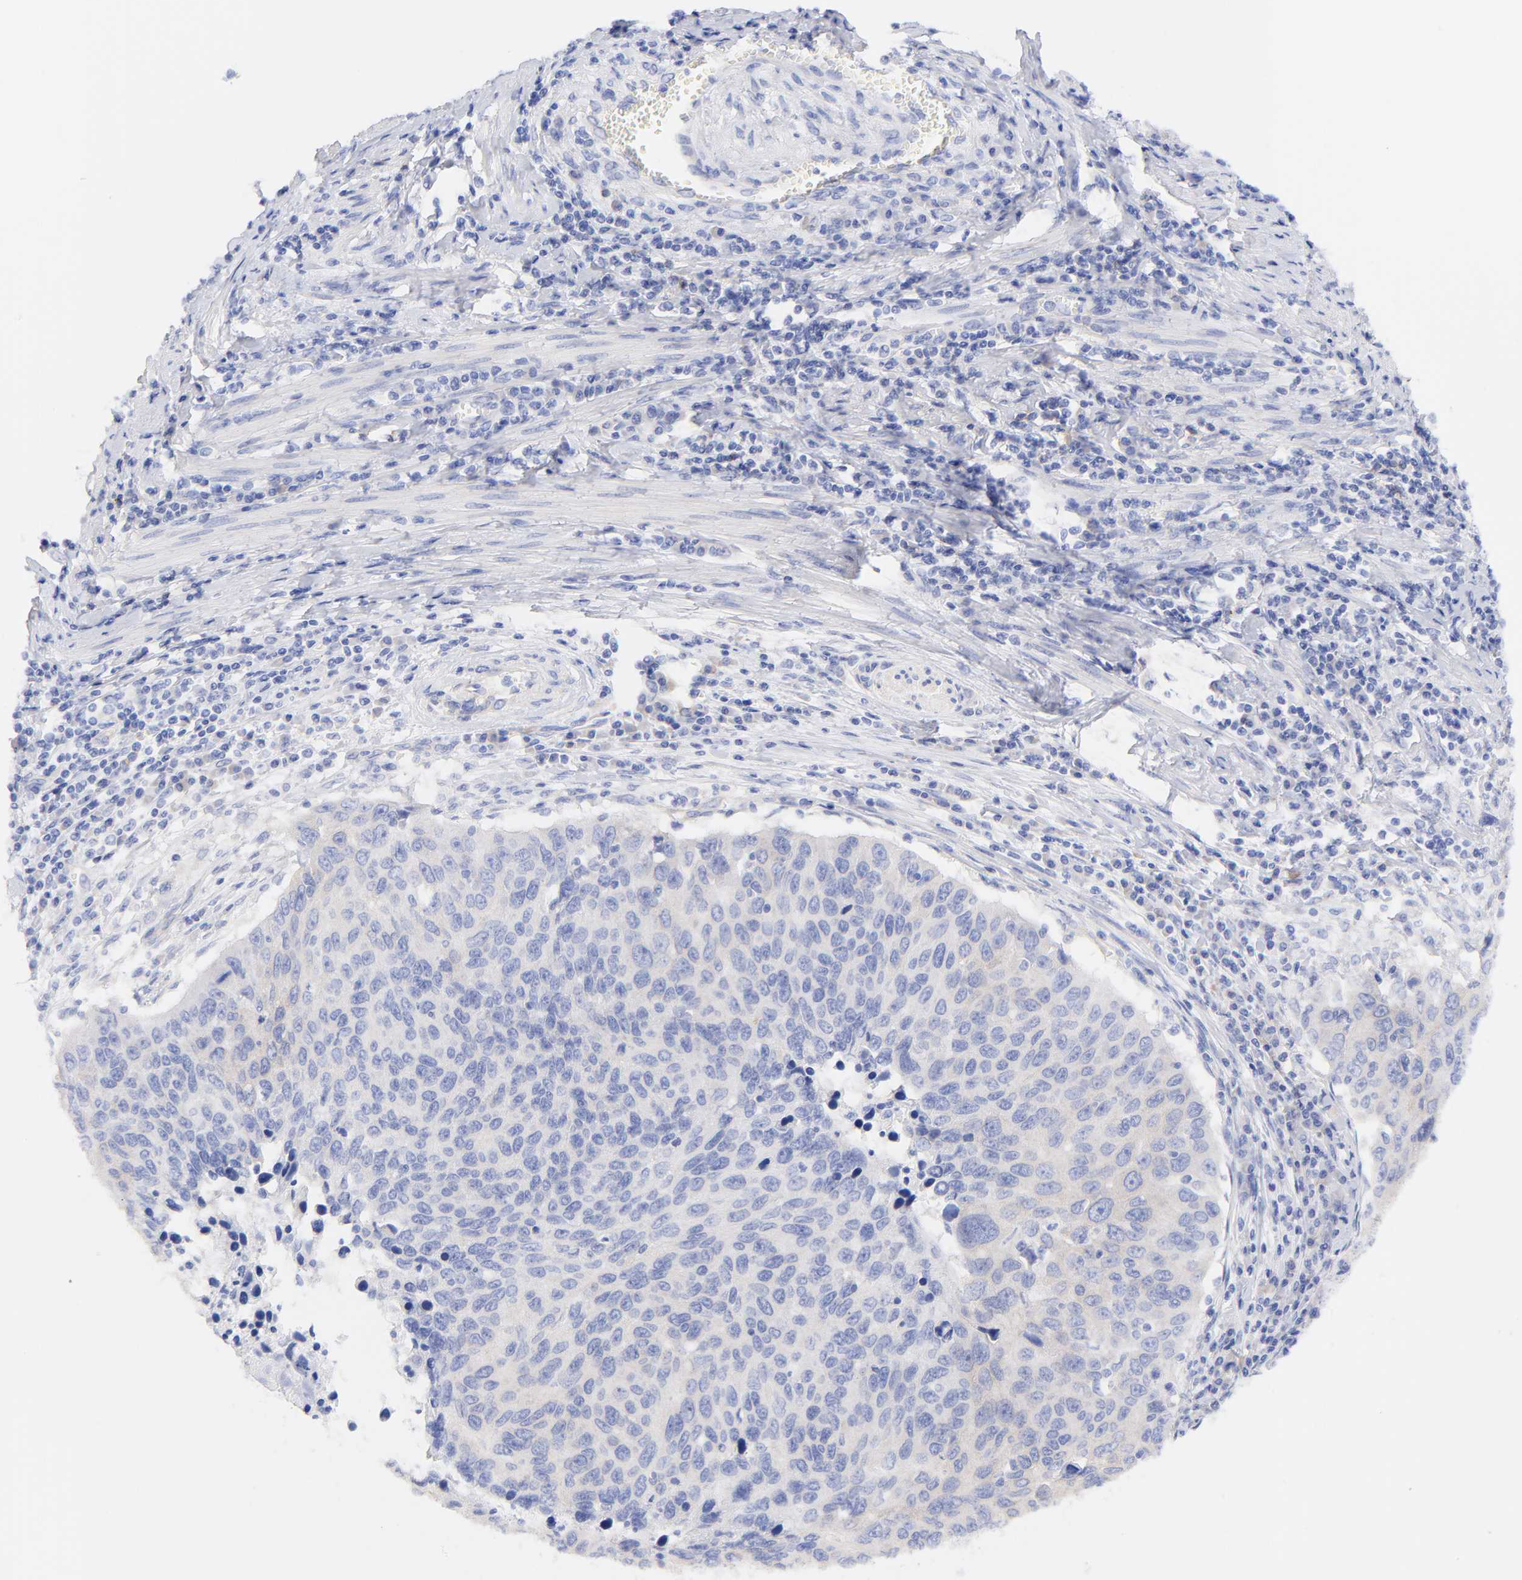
{"staining": {"intensity": "weak", "quantity": ">75%", "location": "cytoplasmic/membranous"}, "tissue": "cervical cancer", "cell_type": "Tumor cells", "image_type": "cancer", "snomed": [{"axis": "morphology", "description": "Squamous cell carcinoma, NOS"}, {"axis": "topography", "description": "Cervix"}], "caption": "A low amount of weak cytoplasmic/membranous expression is seen in approximately >75% of tumor cells in cervical cancer tissue.", "gene": "TNFRSF13C", "patient": {"sex": "female", "age": 53}}